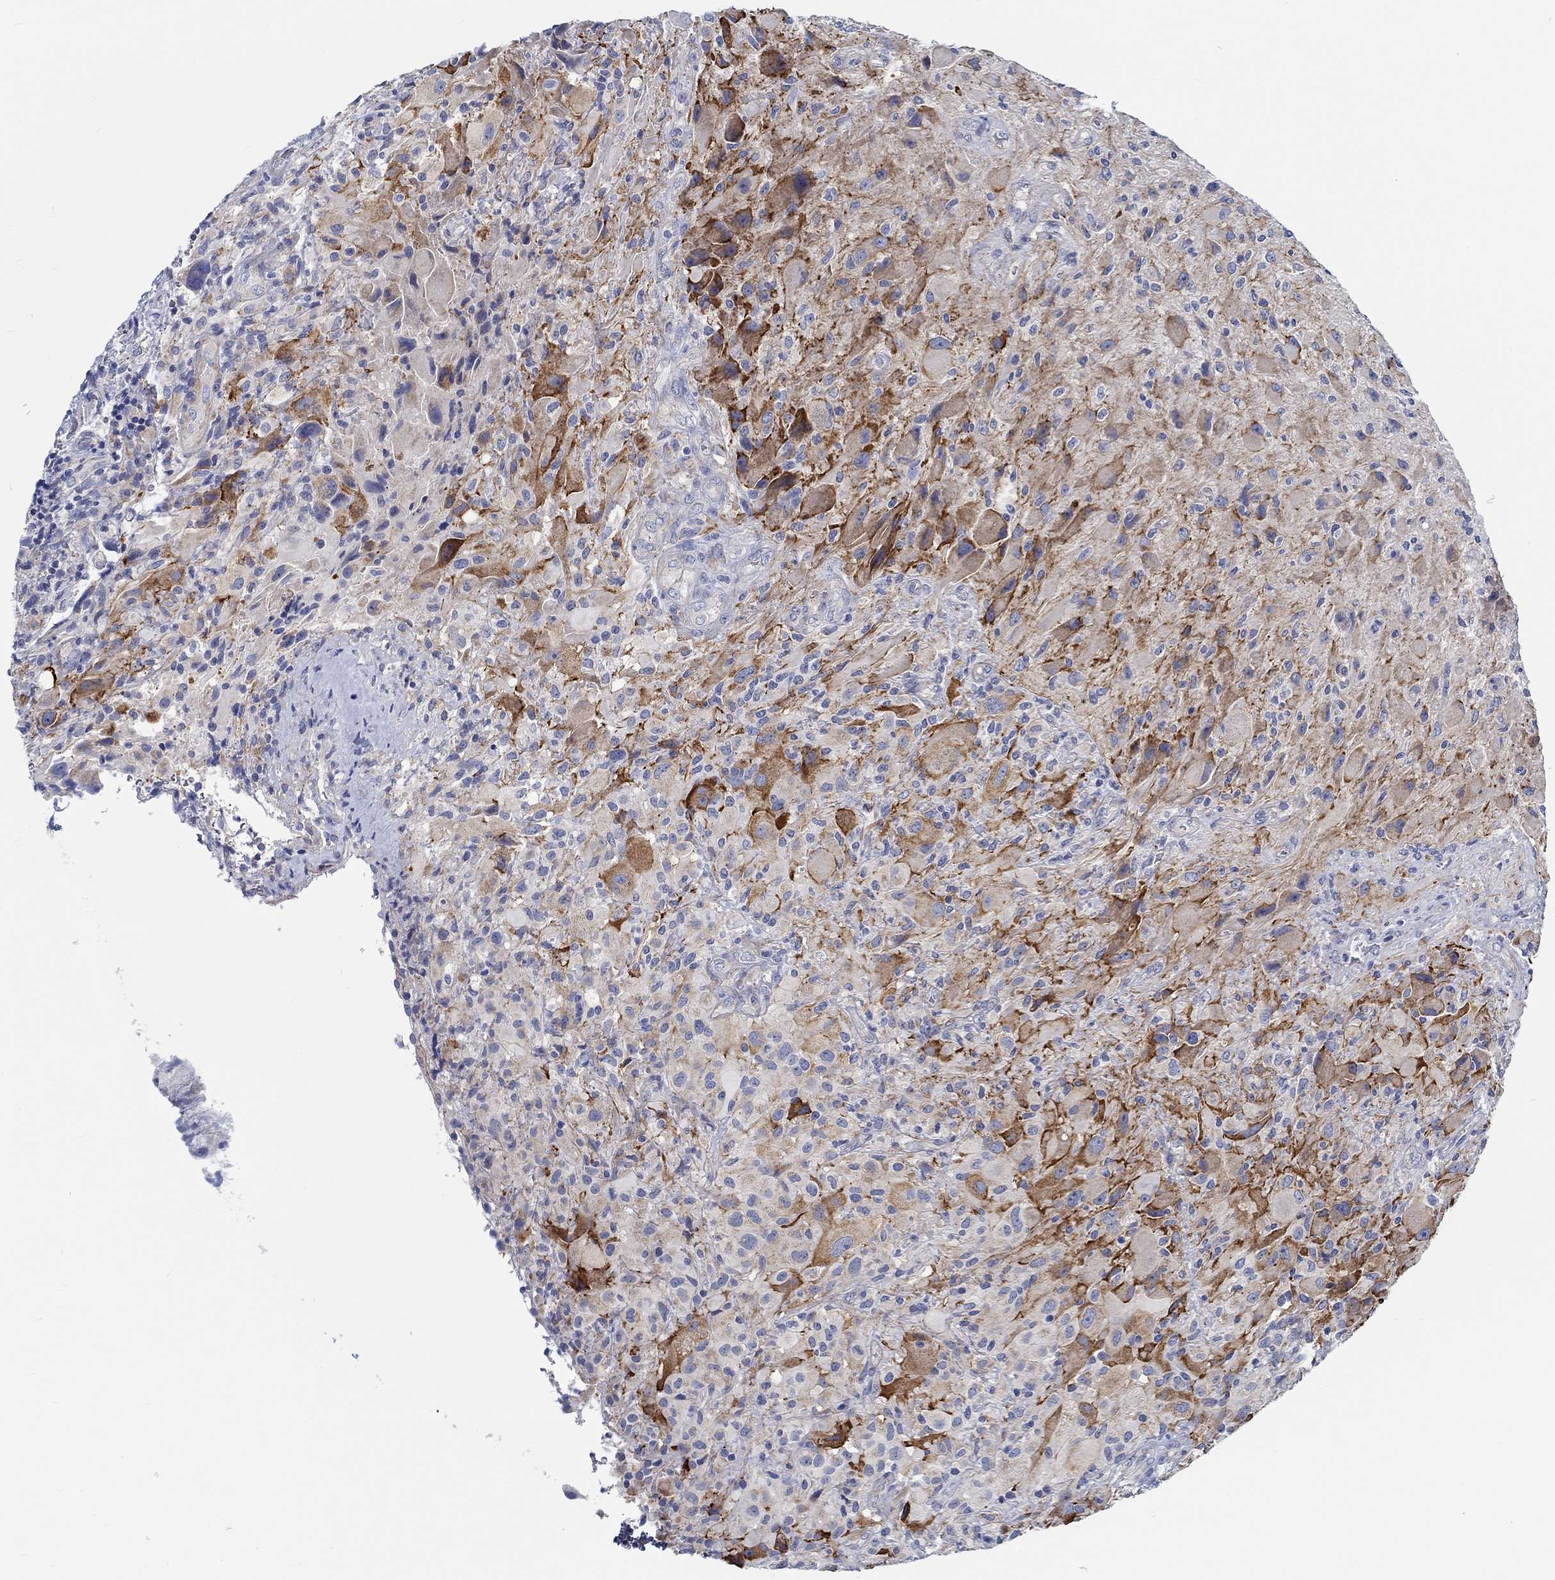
{"staining": {"intensity": "moderate", "quantity": "<25%", "location": "cytoplasmic/membranous"}, "tissue": "glioma", "cell_type": "Tumor cells", "image_type": "cancer", "snomed": [{"axis": "morphology", "description": "Glioma, malignant, High grade"}, {"axis": "topography", "description": "Cerebral cortex"}], "caption": "IHC of human glioma displays low levels of moderate cytoplasmic/membranous staining in approximately <25% of tumor cells.", "gene": "MYBPC1", "patient": {"sex": "male", "age": 35}}